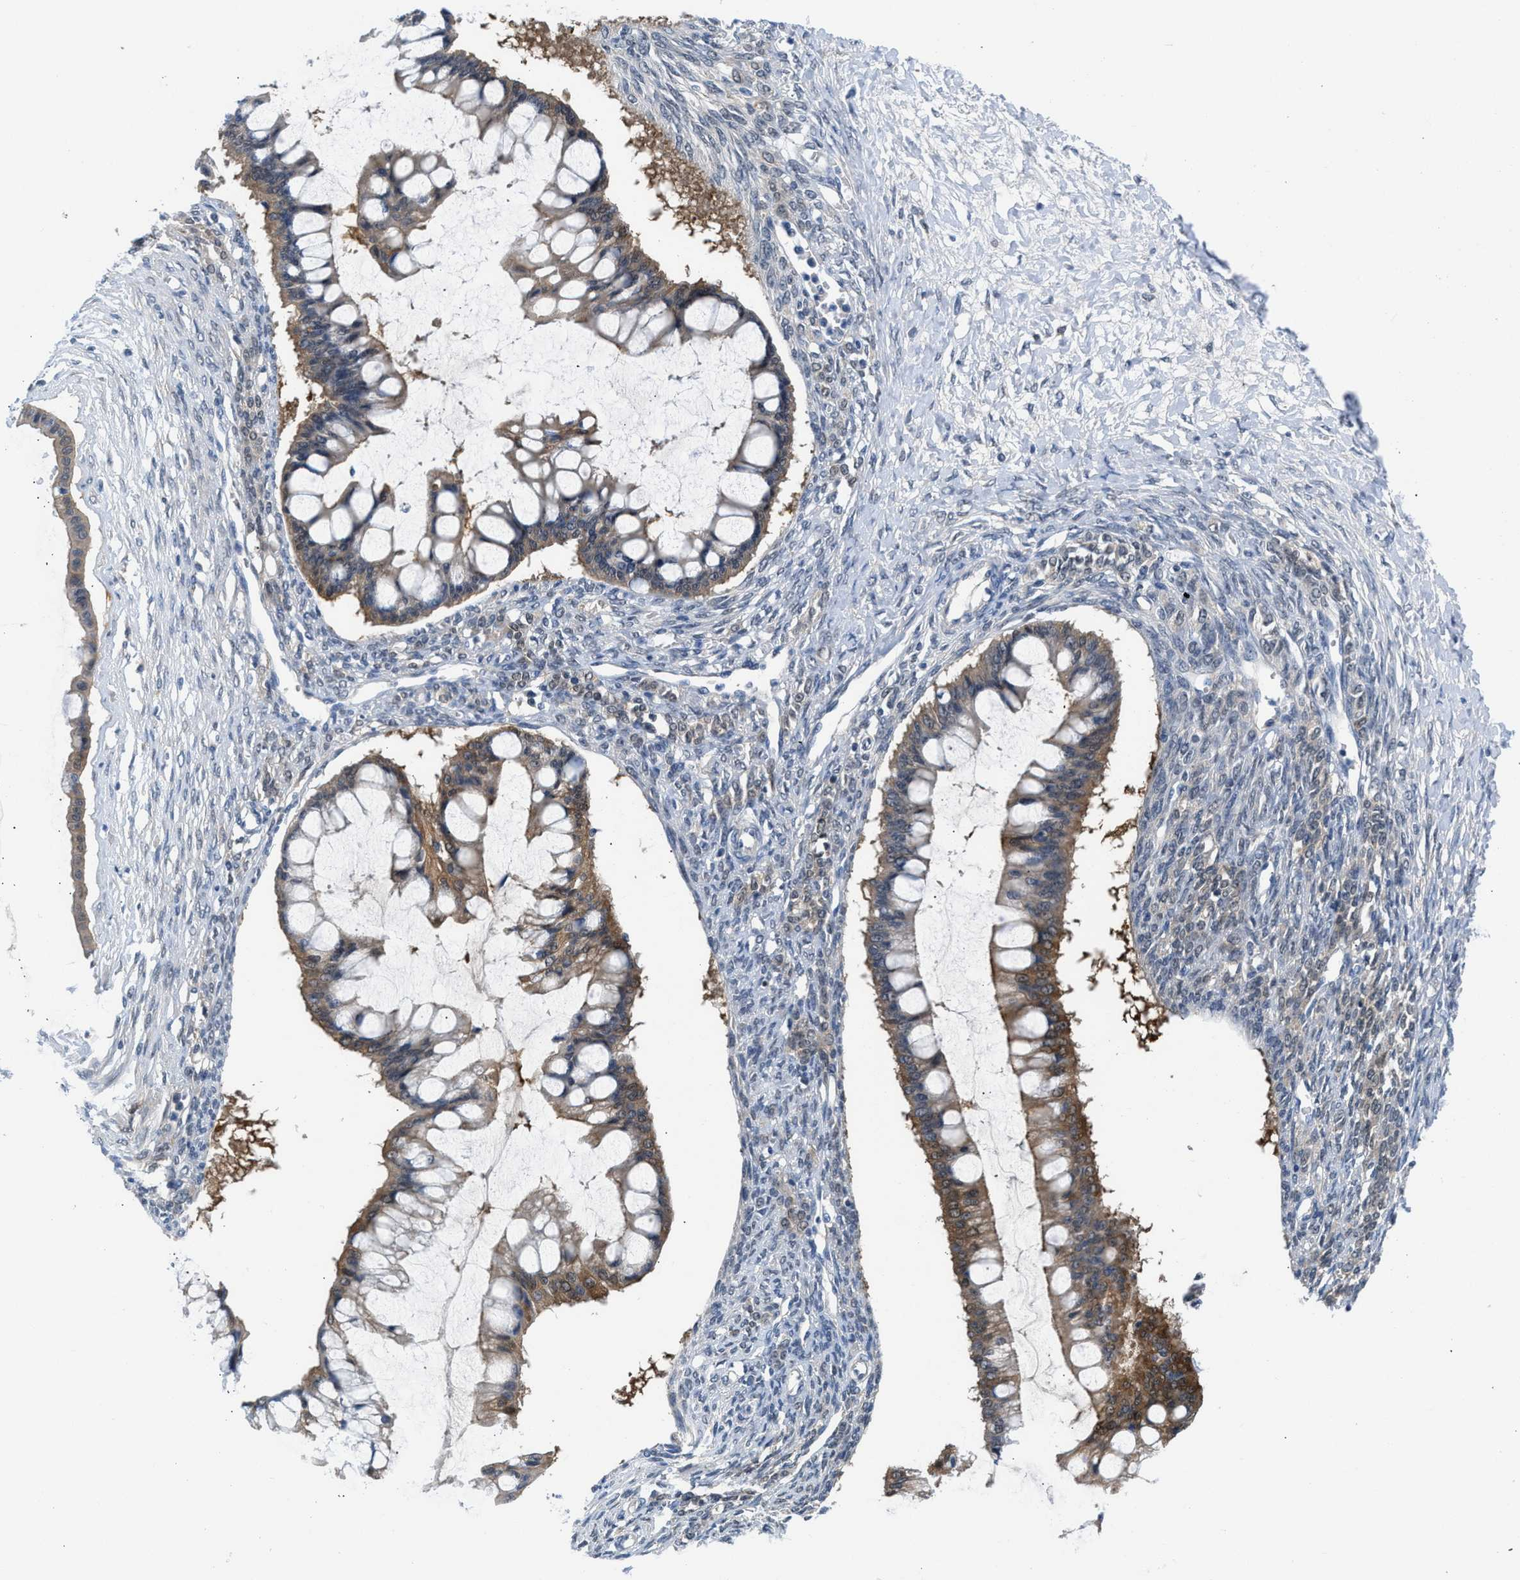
{"staining": {"intensity": "moderate", "quantity": ">75%", "location": "cytoplasmic/membranous"}, "tissue": "ovarian cancer", "cell_type": "Tumor cells", "image_type": "cancer", "snomed": [{"axis": "morphology", "description": "Cystadenocarcinoma, mucinous, NOS"}, {"axis": "topography", "description": "Ovary"}], "caption": "Tumor cells display medium levels of moderate cytoplasmic/membranous staining in about >75% of cells in human ovarian mucinous cystadenocarcinoma.", "gene": "CBR1", "patient": {"sex": "female", "age": 73}}